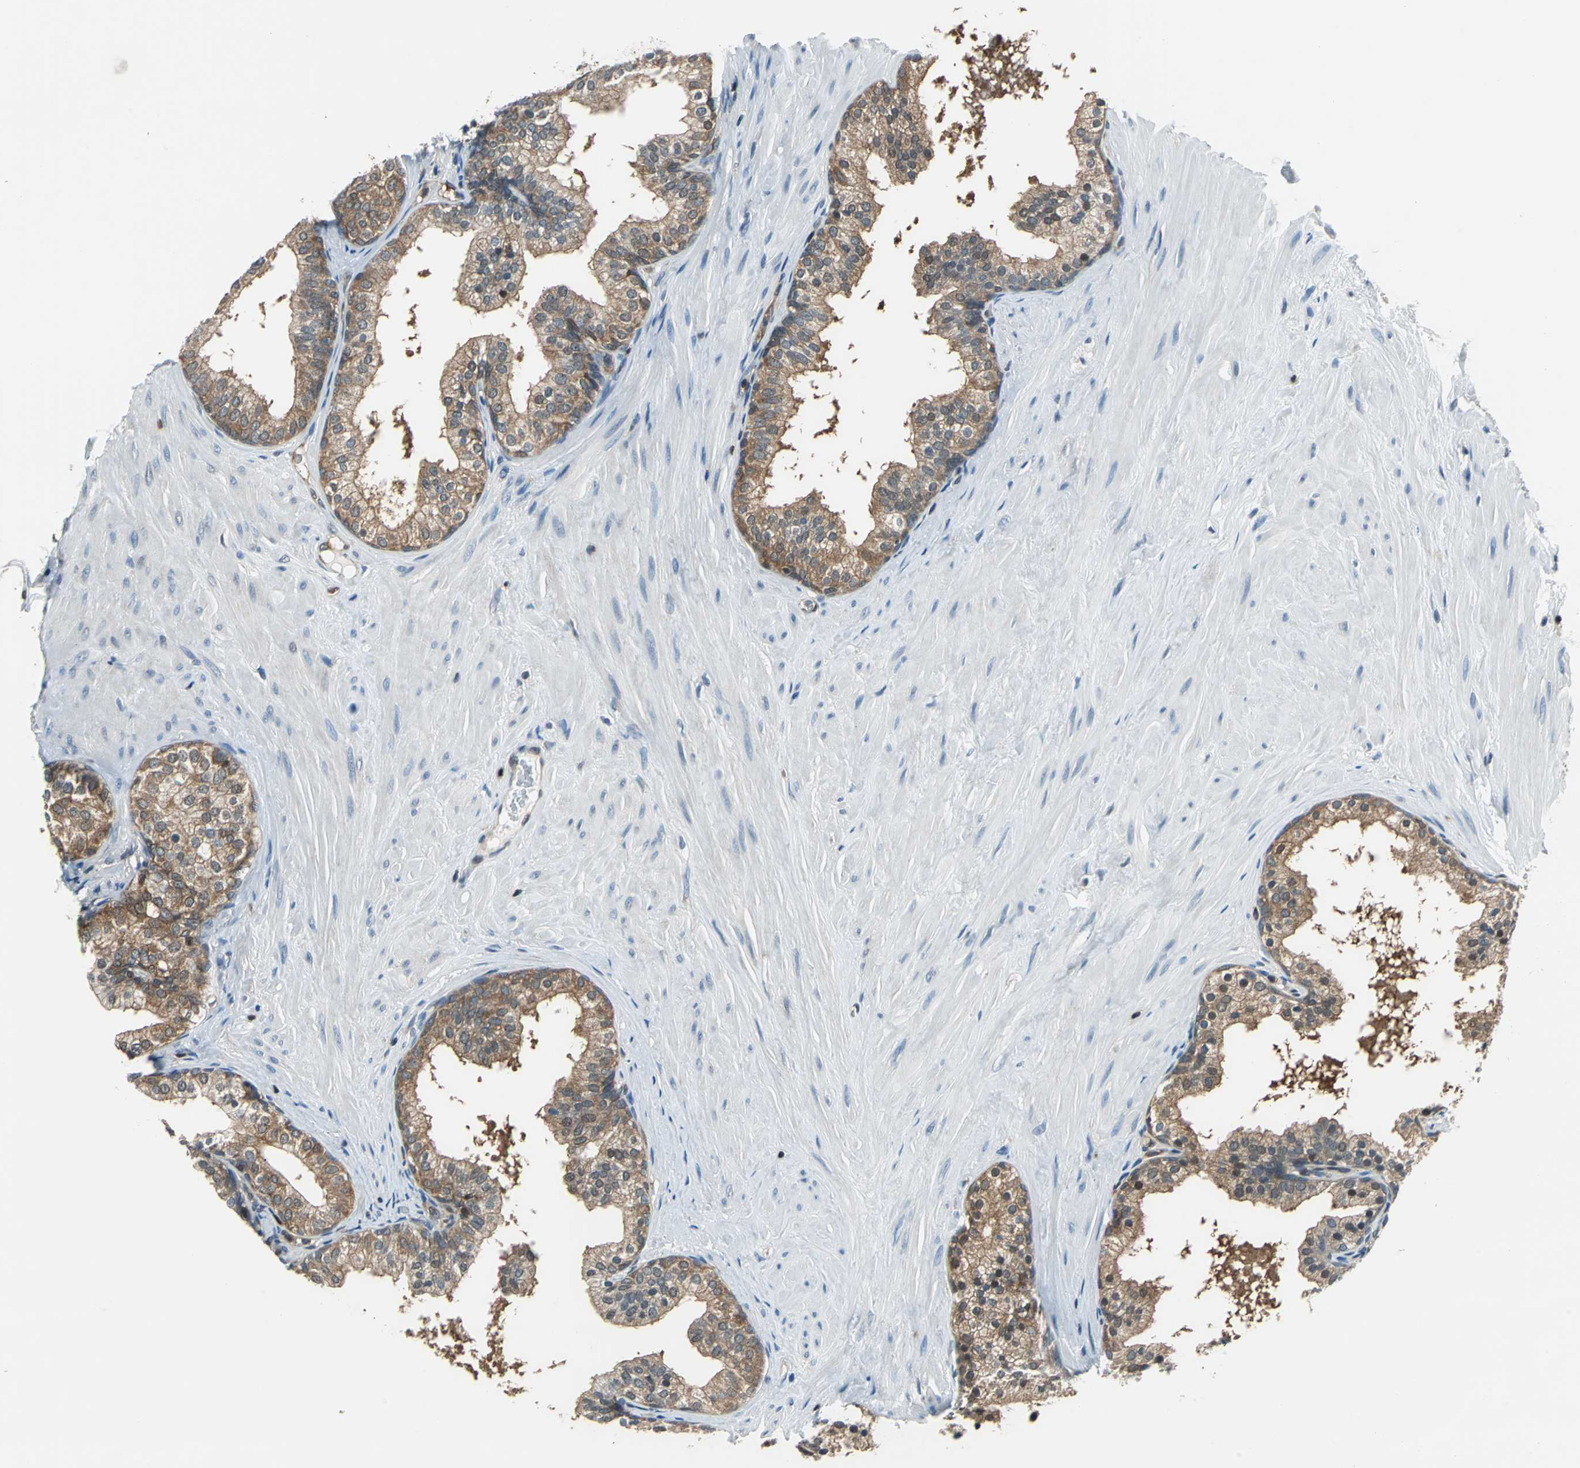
{"staining": {"intensity": "moderate", "quantity": ">75%", "location": "cytoplasmic/membranous"}, "tissue": "prostate", "cell_type": "Glandular cells", "image_type": "normal", "snomed": [{"axis": "morphology", "description": "Normal tissue, NOS"}, {"axis": "topography", "description": "Prostate"}], "caption": "Immunohistochemistry (IHC) of normal prostate shows medium levels of moderate cytoplasmic/membranous staining in about >75% of glandular cells. The protein of interest is shown in brown color, while the nuclei are stained blue.", "gene": "PSME1", "patient": {"sex": "male", "age": 60}}